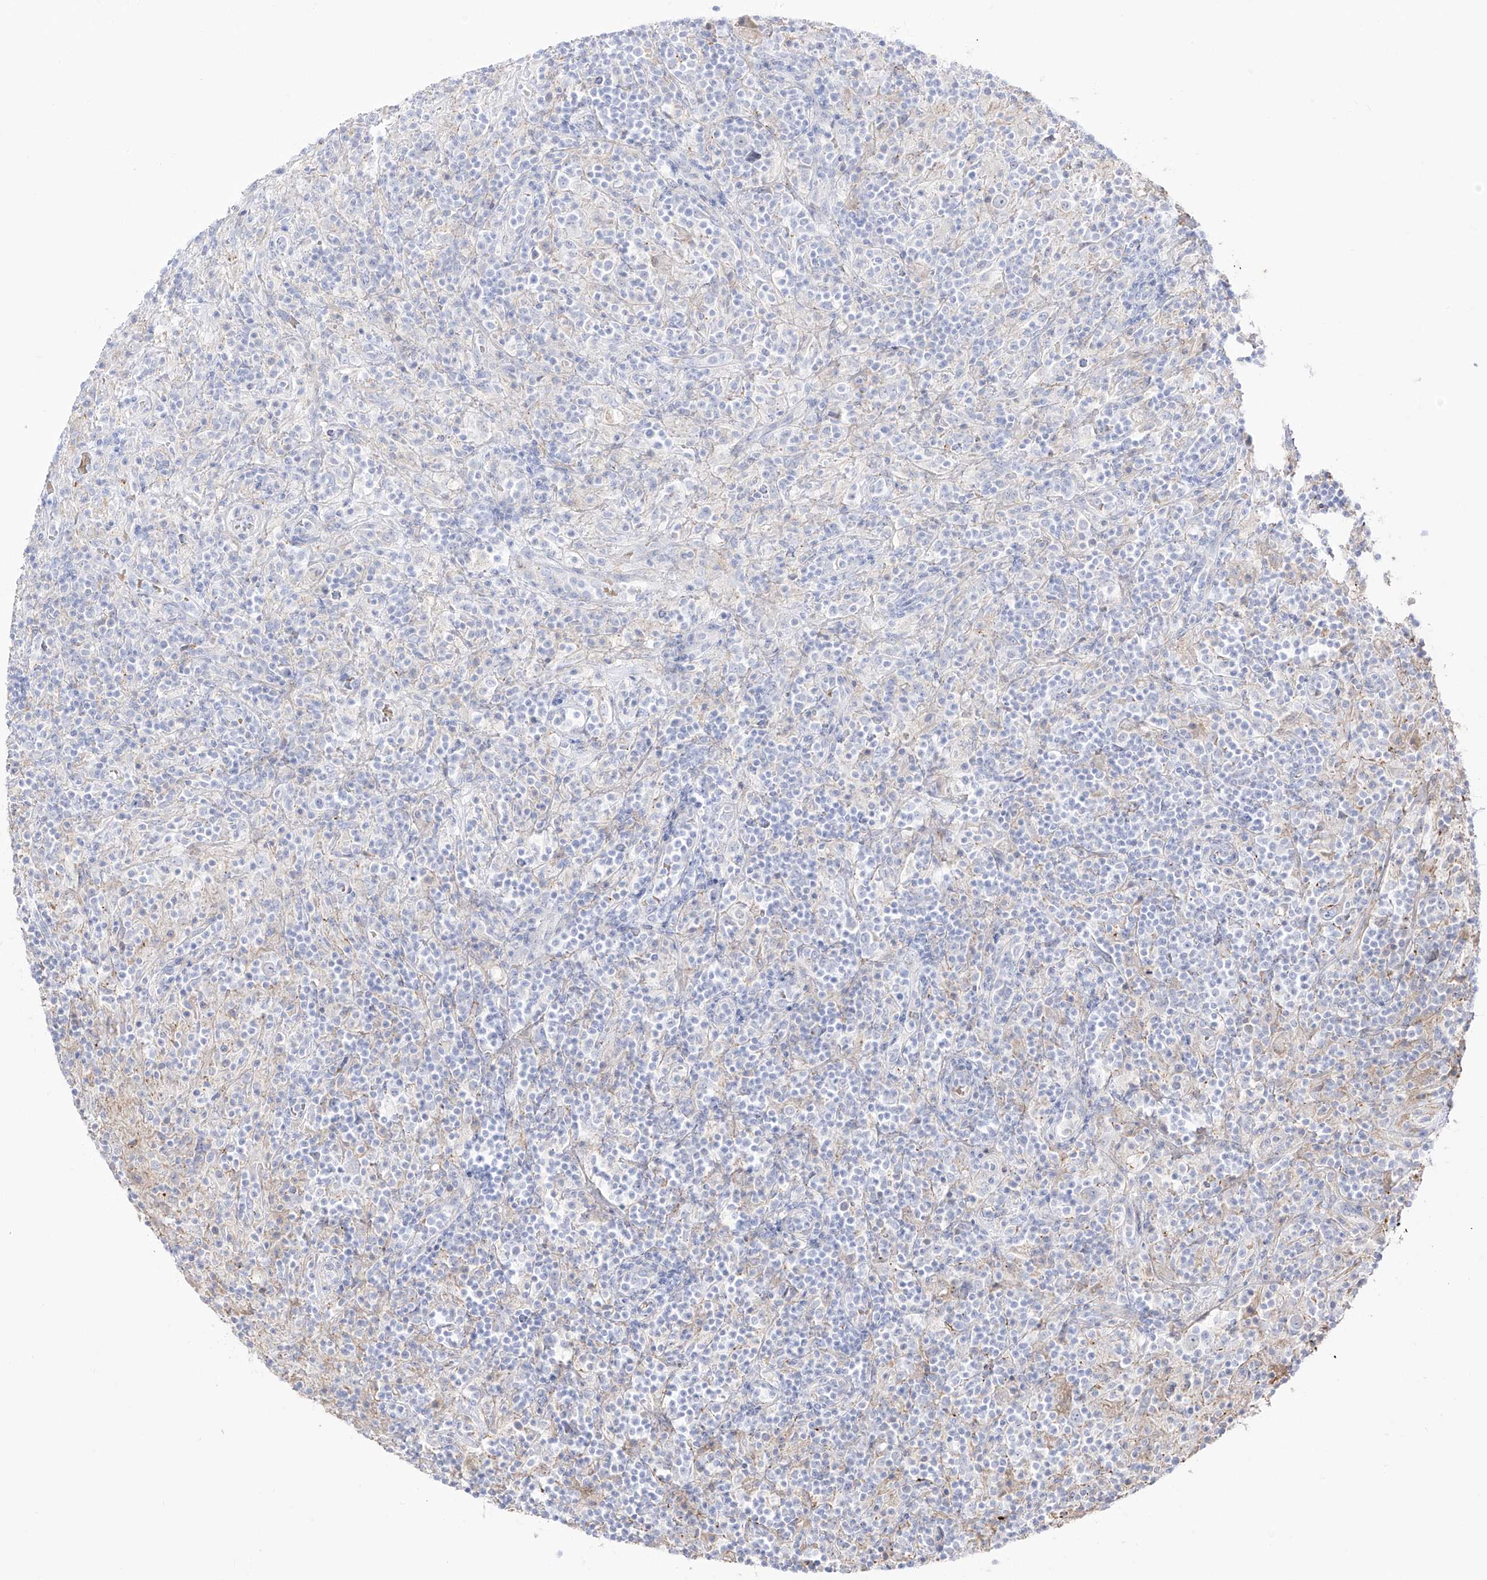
{"staining": {"intensity": "negative", "quantity": "none", "location": "none"}, "tissue": "lymphoma", "cell_type": "Tumor cells", "image_type": "cancer", "snomed": [{"axis": "morphology", "description": "Hodgkin's disease, NOS"}, {"axis": "topography", "description": "Lymph node"}], "caption": "This is an immunohistochemistry micrograph of human lymphoma. There is no positivity in tumor cells.", "gene": "ZGRF1", "patient": {"sex": "male", "age": 70}}